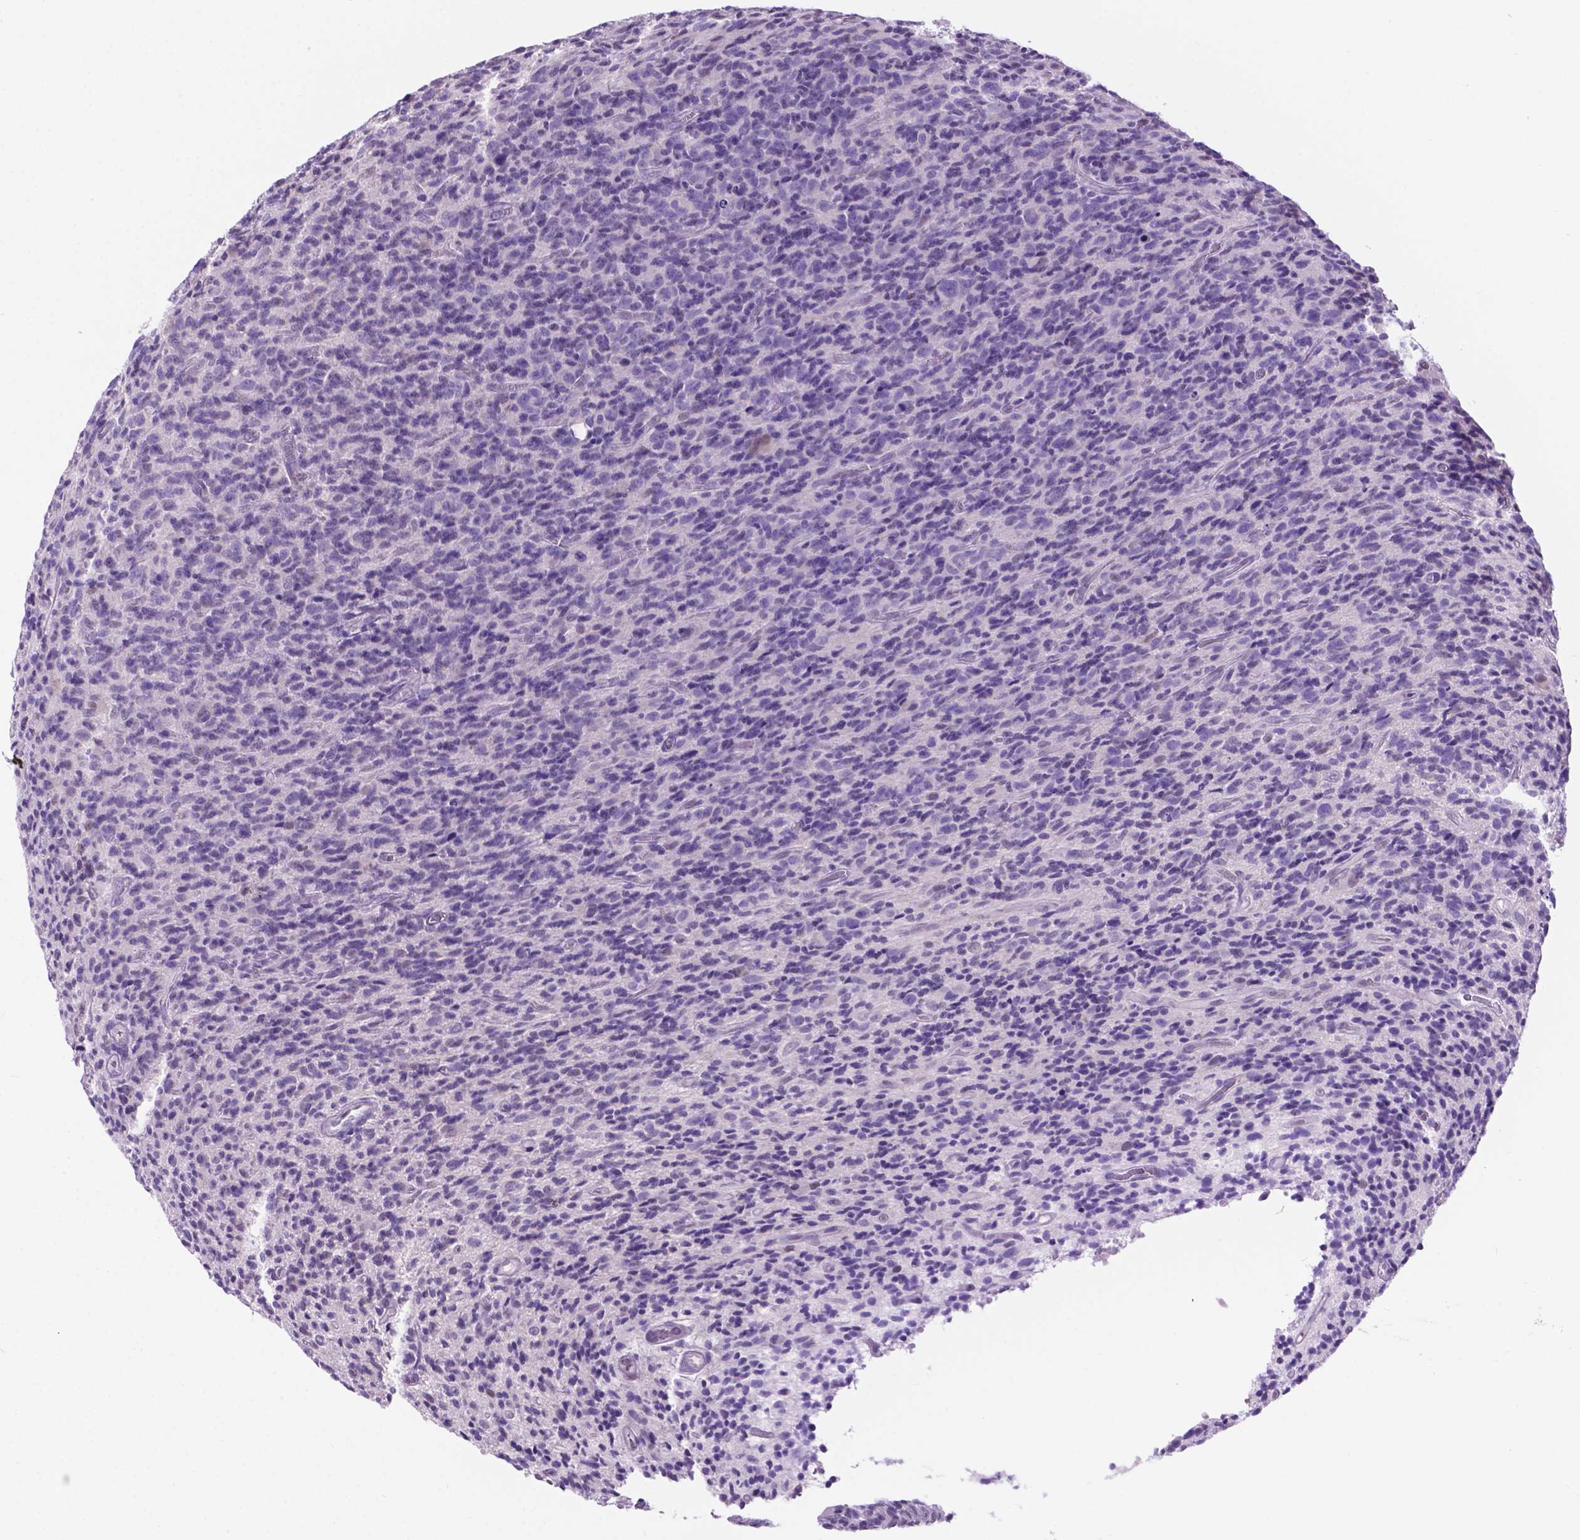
{"staining": {"intensity": "negative", "quantity": "none", "location": "none"}, "tissue": "glioma", "cell_type": "Tumor cells", "image_type": "cancer", "snomed": [{"axis": "morphology", "description": "Glioma, malignant, High grade"}, {"axis": "topography", "description": "Brain"}], "caption": "This is an IHC histopathology image of human glioma. There is no positivity in tumor cells.", "gene": "TMEM210", "patient": {"sex": "male", "age": 76}}